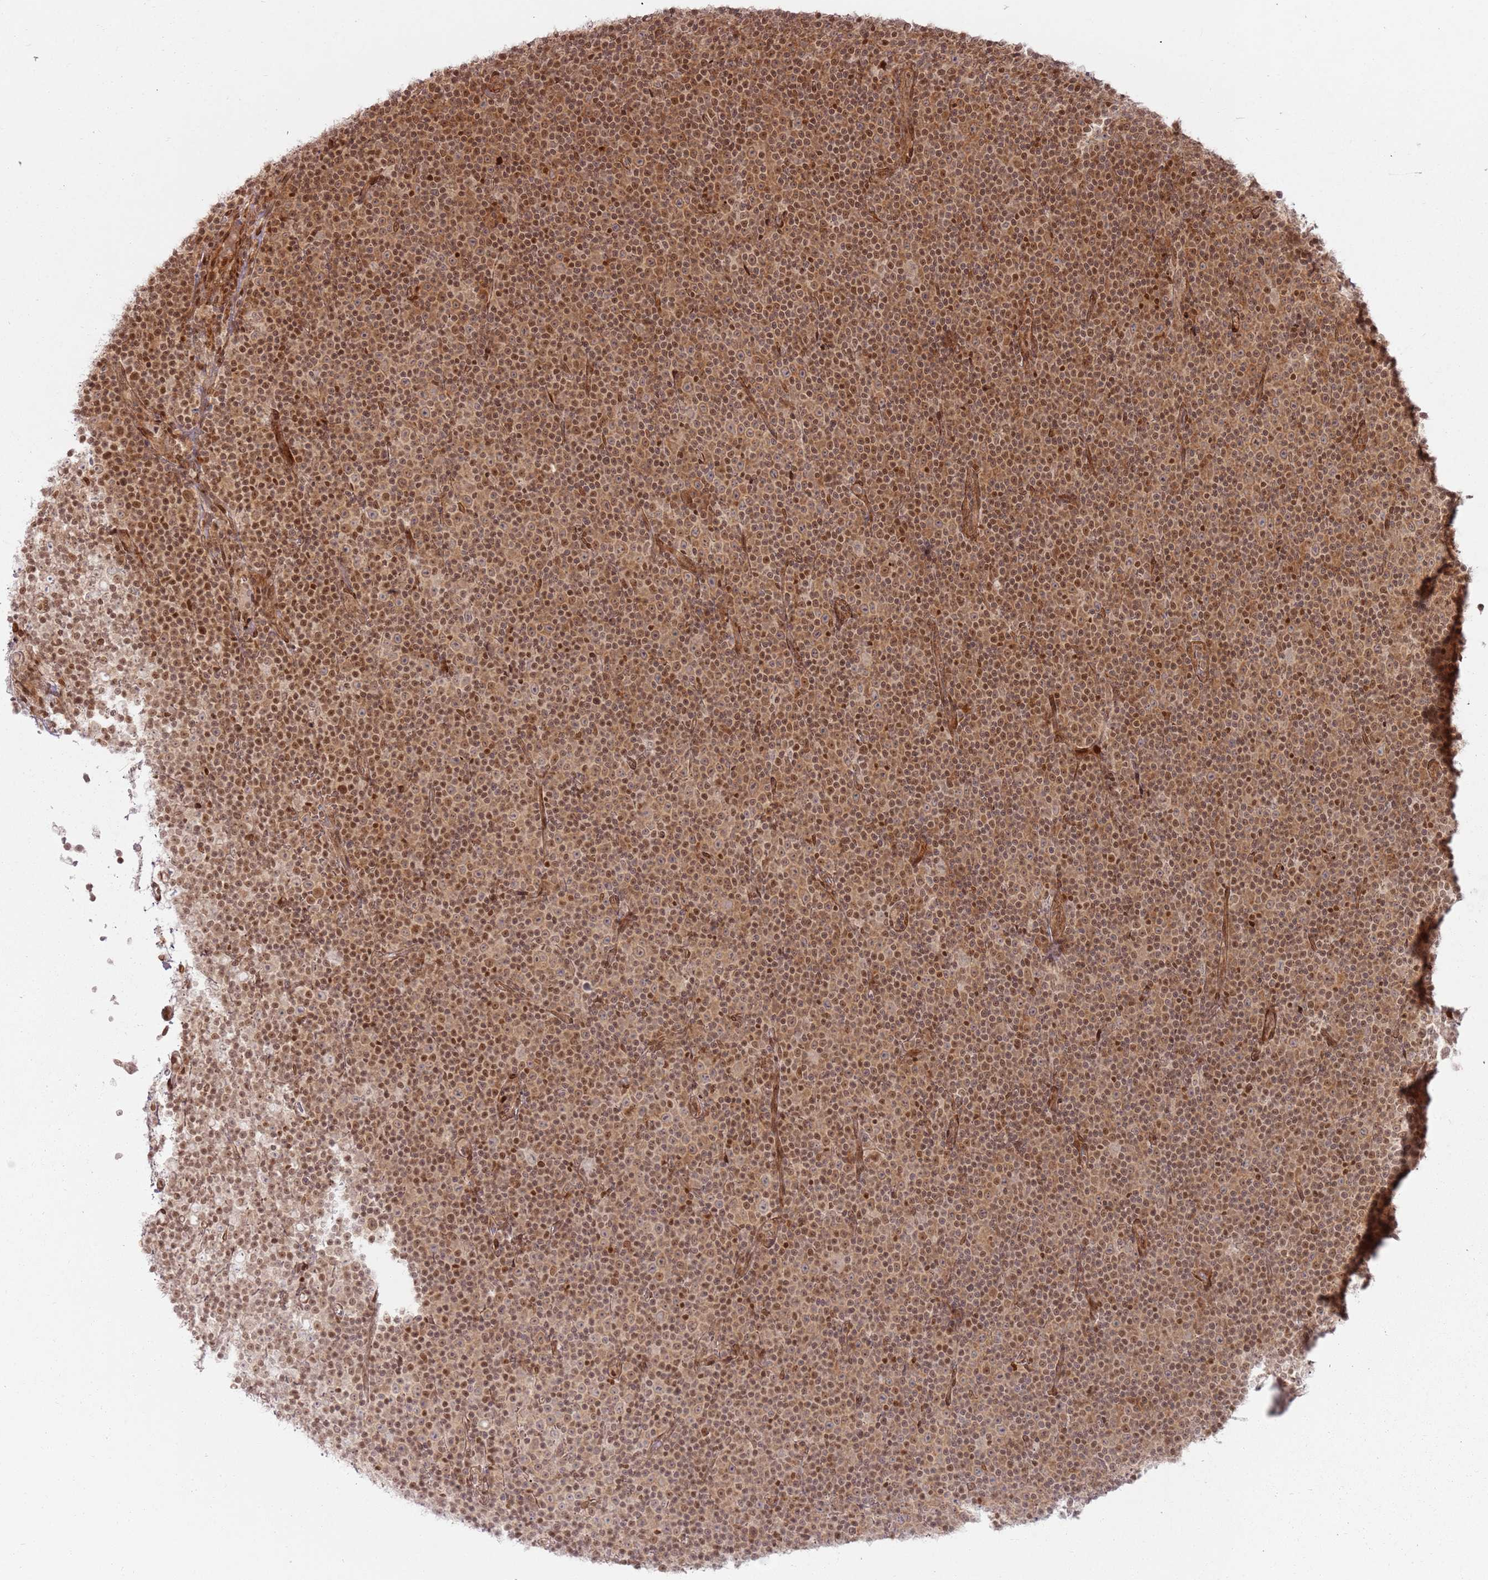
{"staining": {"intensity": "moderate", "quantity": ">75%", "location": "nuclear"}, "tissue": "lymphoma", "cell_type": "Tumor cells", "image_type": "cancer", "snomed": [{"axis": "morphology", "description": "Malignant lymphoma, non-Hodgkin's type, Low grade"}, {"axis": "topography", "description": "Lymph node"}], "caption": "Lymphoma stained for a protein demonstrates moderate nuclear positivity in tumor cells. The staining is performed using DAB (3,3'-diaminobenzidine) brown chromogen to label protein expression. The nuclei are counter-stained blue using hematoxylin.", "gene": "KLHL36", "patient": {"sex": "female", "age": 67}}